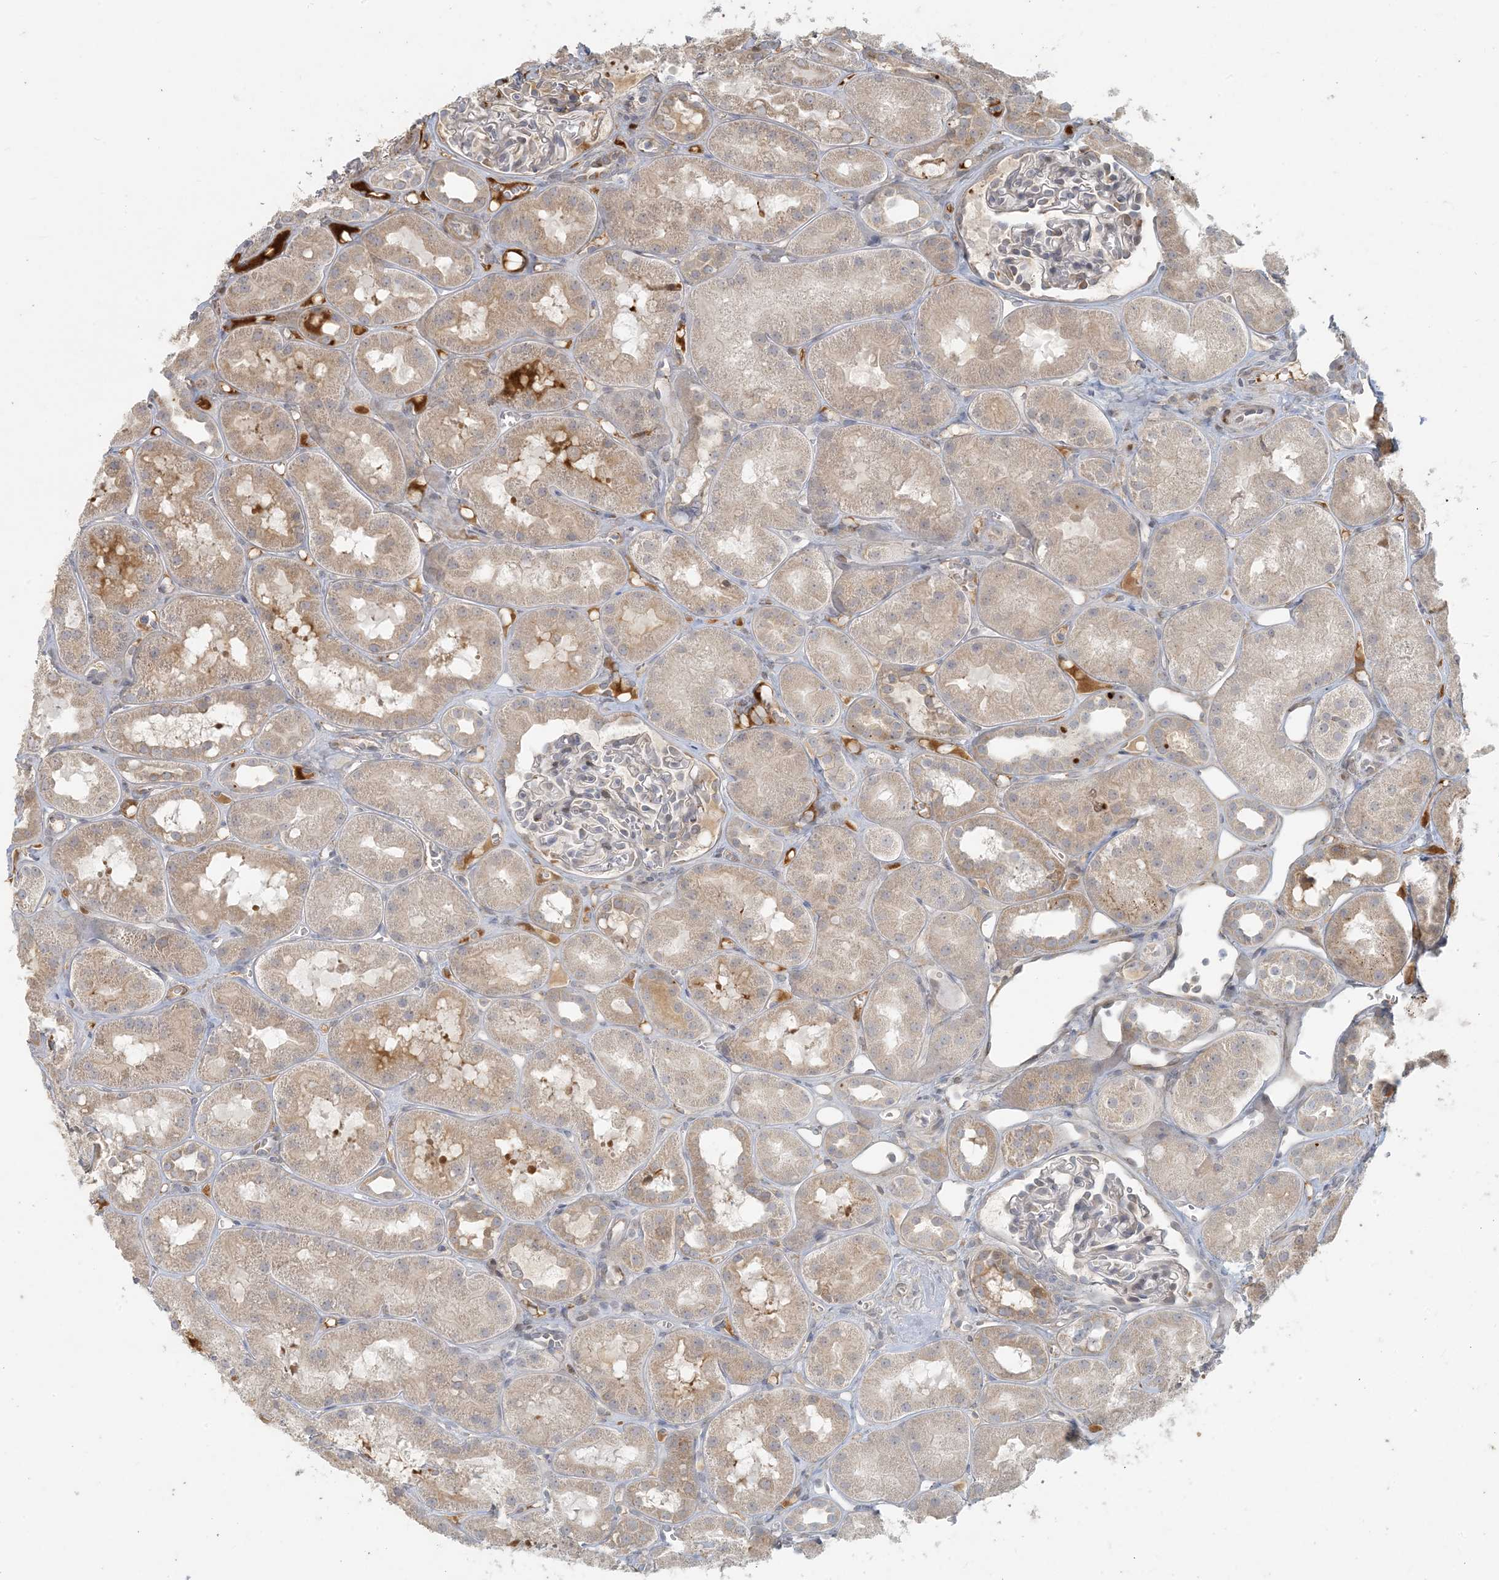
{"staining": {"intensity": "negative", "quantity": "none", "location": "none"}, "tissue": "kidney", "cell_type": "Cells in glomeruli", "image_type": "normal", "snomed": [{"axis": "morphology", "description": "Normal tissue, NOS"}, {"axis": "topography", "description": "Kidney"}], "caption": "Human kidney stained for a protein using immunohistochemistry (IHC) exhibits no staining in cells in glomeruli.", "gene": "HACL1", "patient": {"sex": "male", "age": 16}}